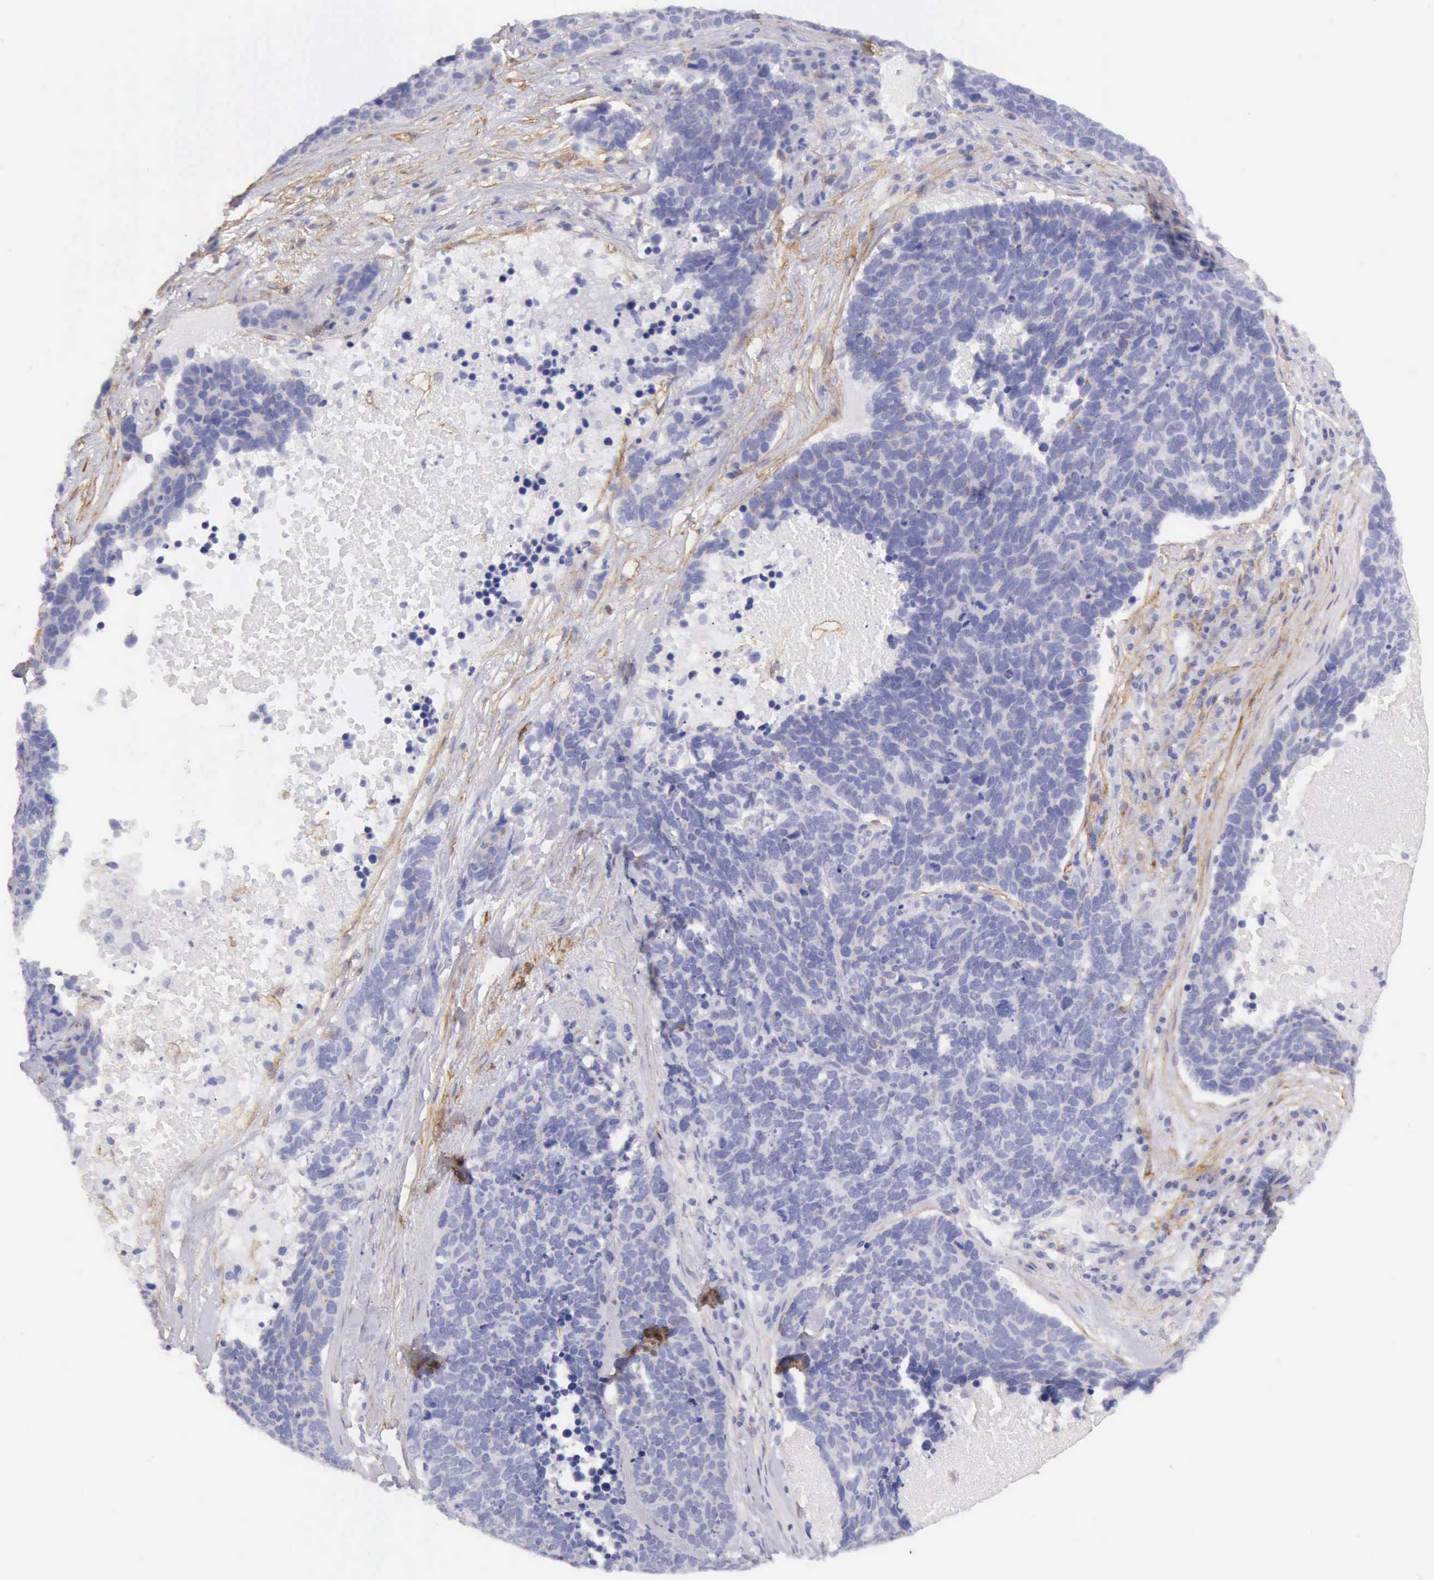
{"staining": {"intensity": "negative", "quantity": "none", "location": "none"}, "tissue": "lung cancer", "cell_type": "Tumor cells", "image_type": "cancer", "snomed": [{"axis": "morphology", "description": "Neoplasm, malignant, NOS"}, {"axis": "topography", "description": "Lung"}], "caption": "High magnification brightfield microscopy of lung cancer stained with DAB (brown) and counterstained with hematoxylin (blue): tumor cells show no significant positivity.", "gene": "AOC3", "patient": {"sex": "female", "age": 75}}